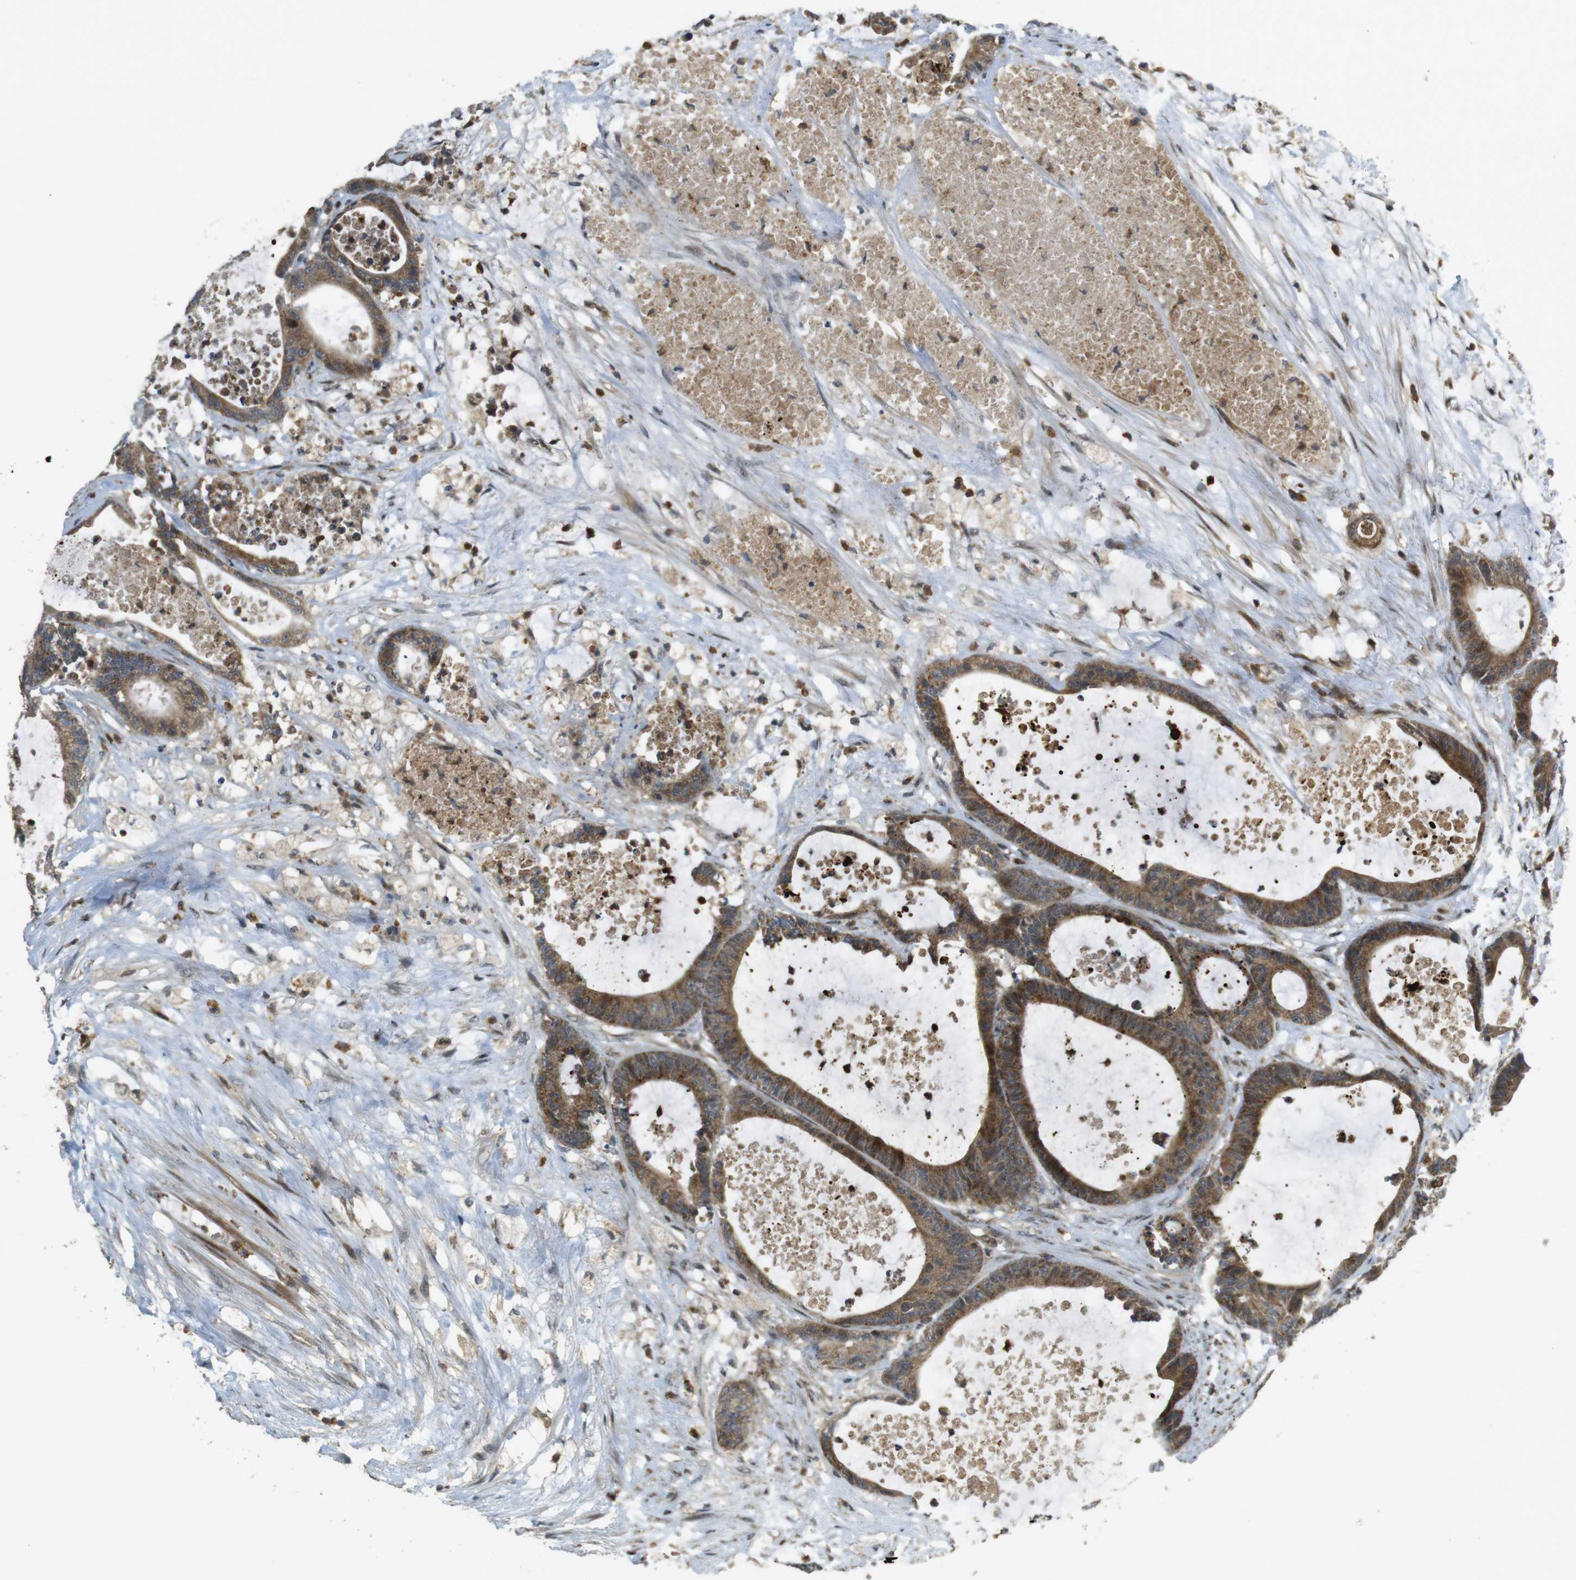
{"staining": {"intensity": "moderate", "quantity": ">75%", "location": "cytoplasmic/membranous"}, "tissue": "colorectal cancer", "cell_type": "Tumor cells", "image_type": "cancer", "snomed": [{"axis": "morphology", "description": "Adenocarcinoma, NOS"}, {"axis": "topography", "description": "Colon"}], "caption": "Immunohistochemistry staining of adenocarcinoma (colorectal), which shows medium levels of moderate cytoplasmic/membranous expression in approximately >75% of tumor cells indicating moderate cytoplasmic/membranous protein positivity. The staining was performed using DAB (brown) for protein detection and nuclei were counterstained in hematoxylin (blue).", "gene": "TMX3", "patient": {"sex": "female", "age": 84}}